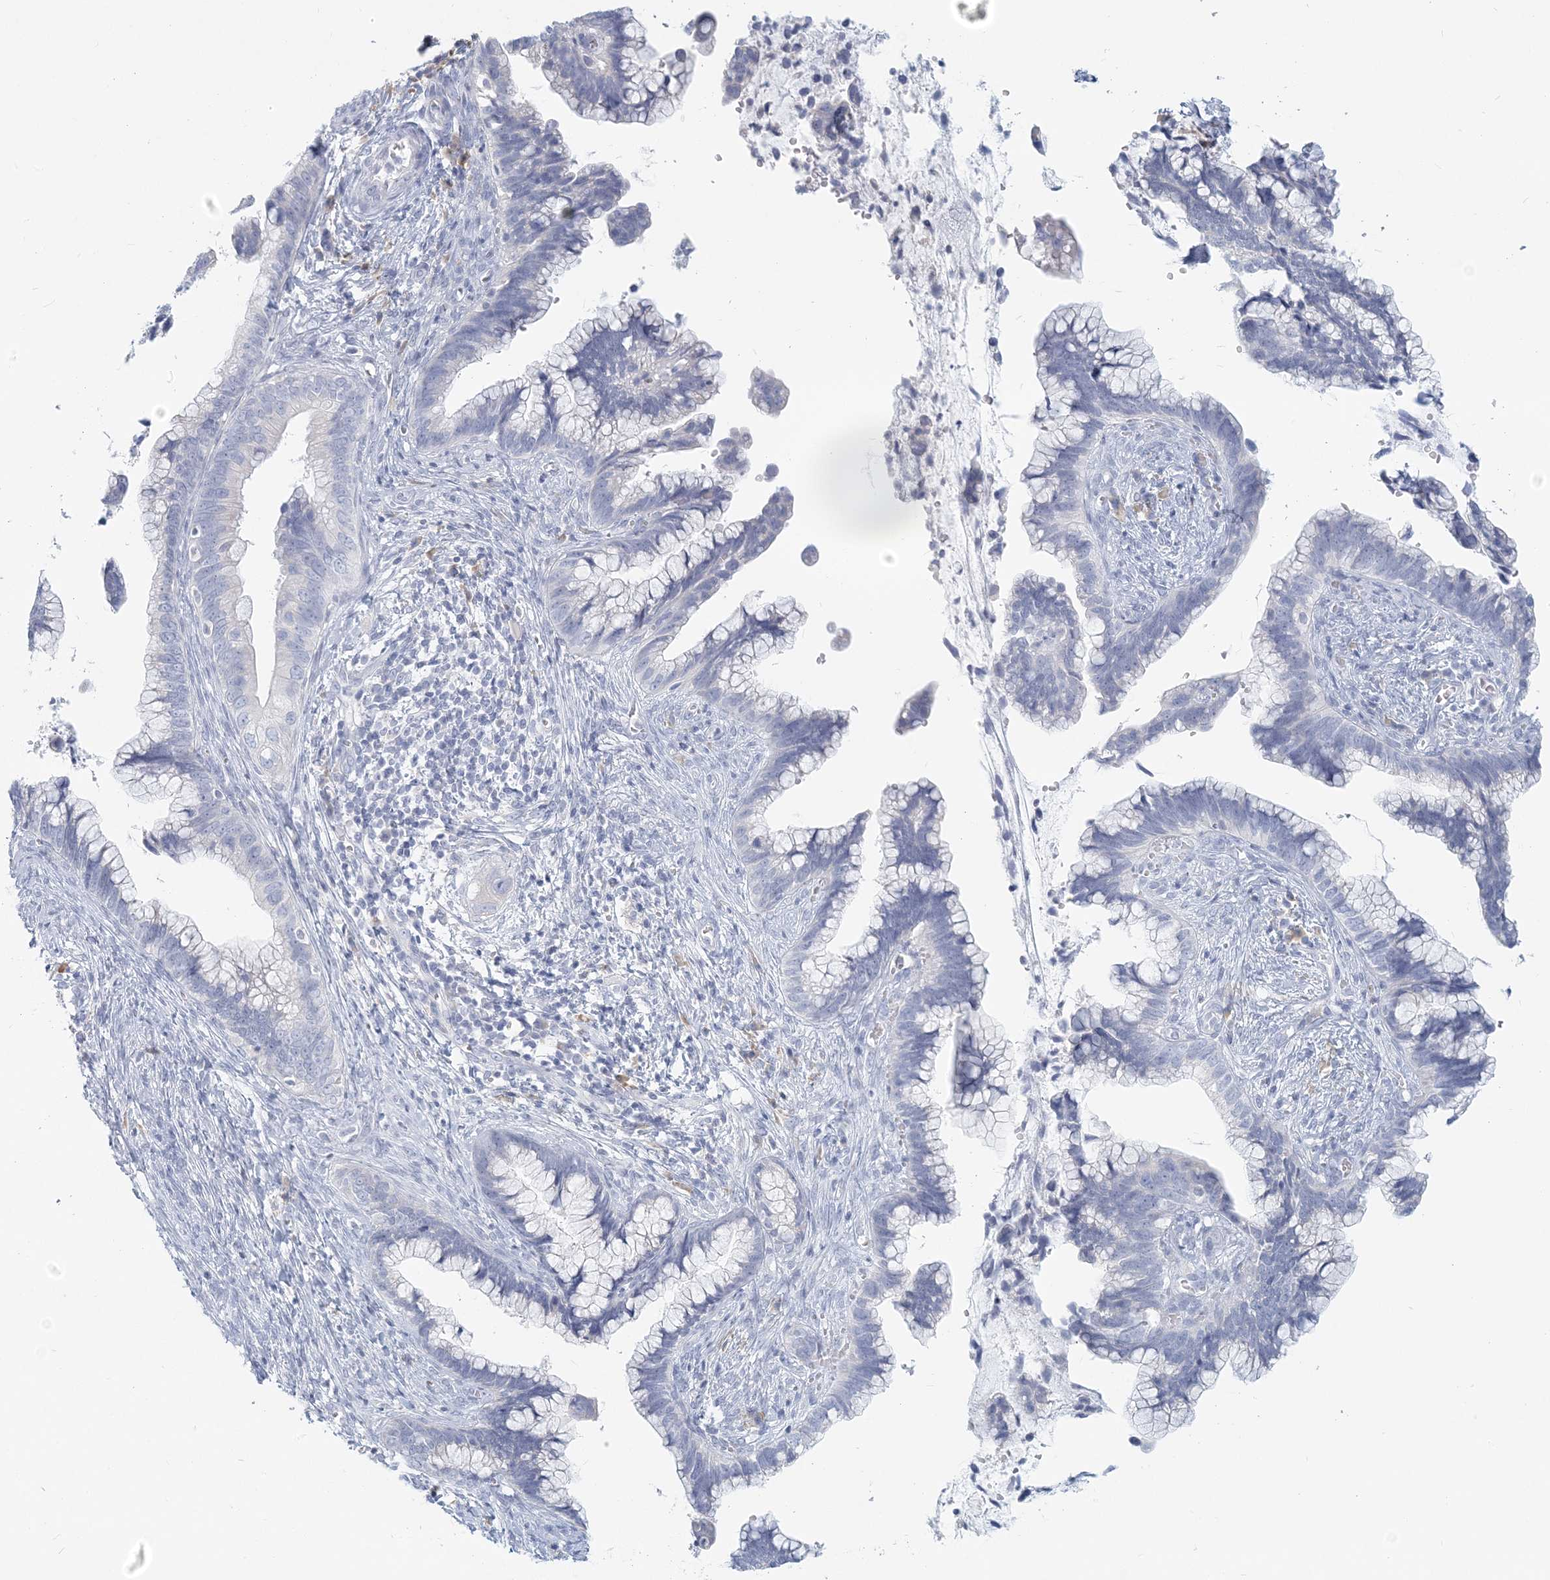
{"staining": {"intensity": "negative", "quantity": "none", "location": "none"}, "tissue": "cervical cancer", "cell_type": "Tumor cells", "image_type": "cancer", "snomed": [{"axis": "morphology", "description": "Adenocarcinoma, NOS"}, {"axis": "topography", "description": "Cervix"}], "caption": "This is a image of immunohistochemistry (IHC) staining of cervical cancer (adenocarcinoma), which shows no expression in tumor cells. (DAB immunohistochemistry with hematoxylin counter stain).", "gene": "CSN1S1", "patient": {"sex": "female", "age": 44}}